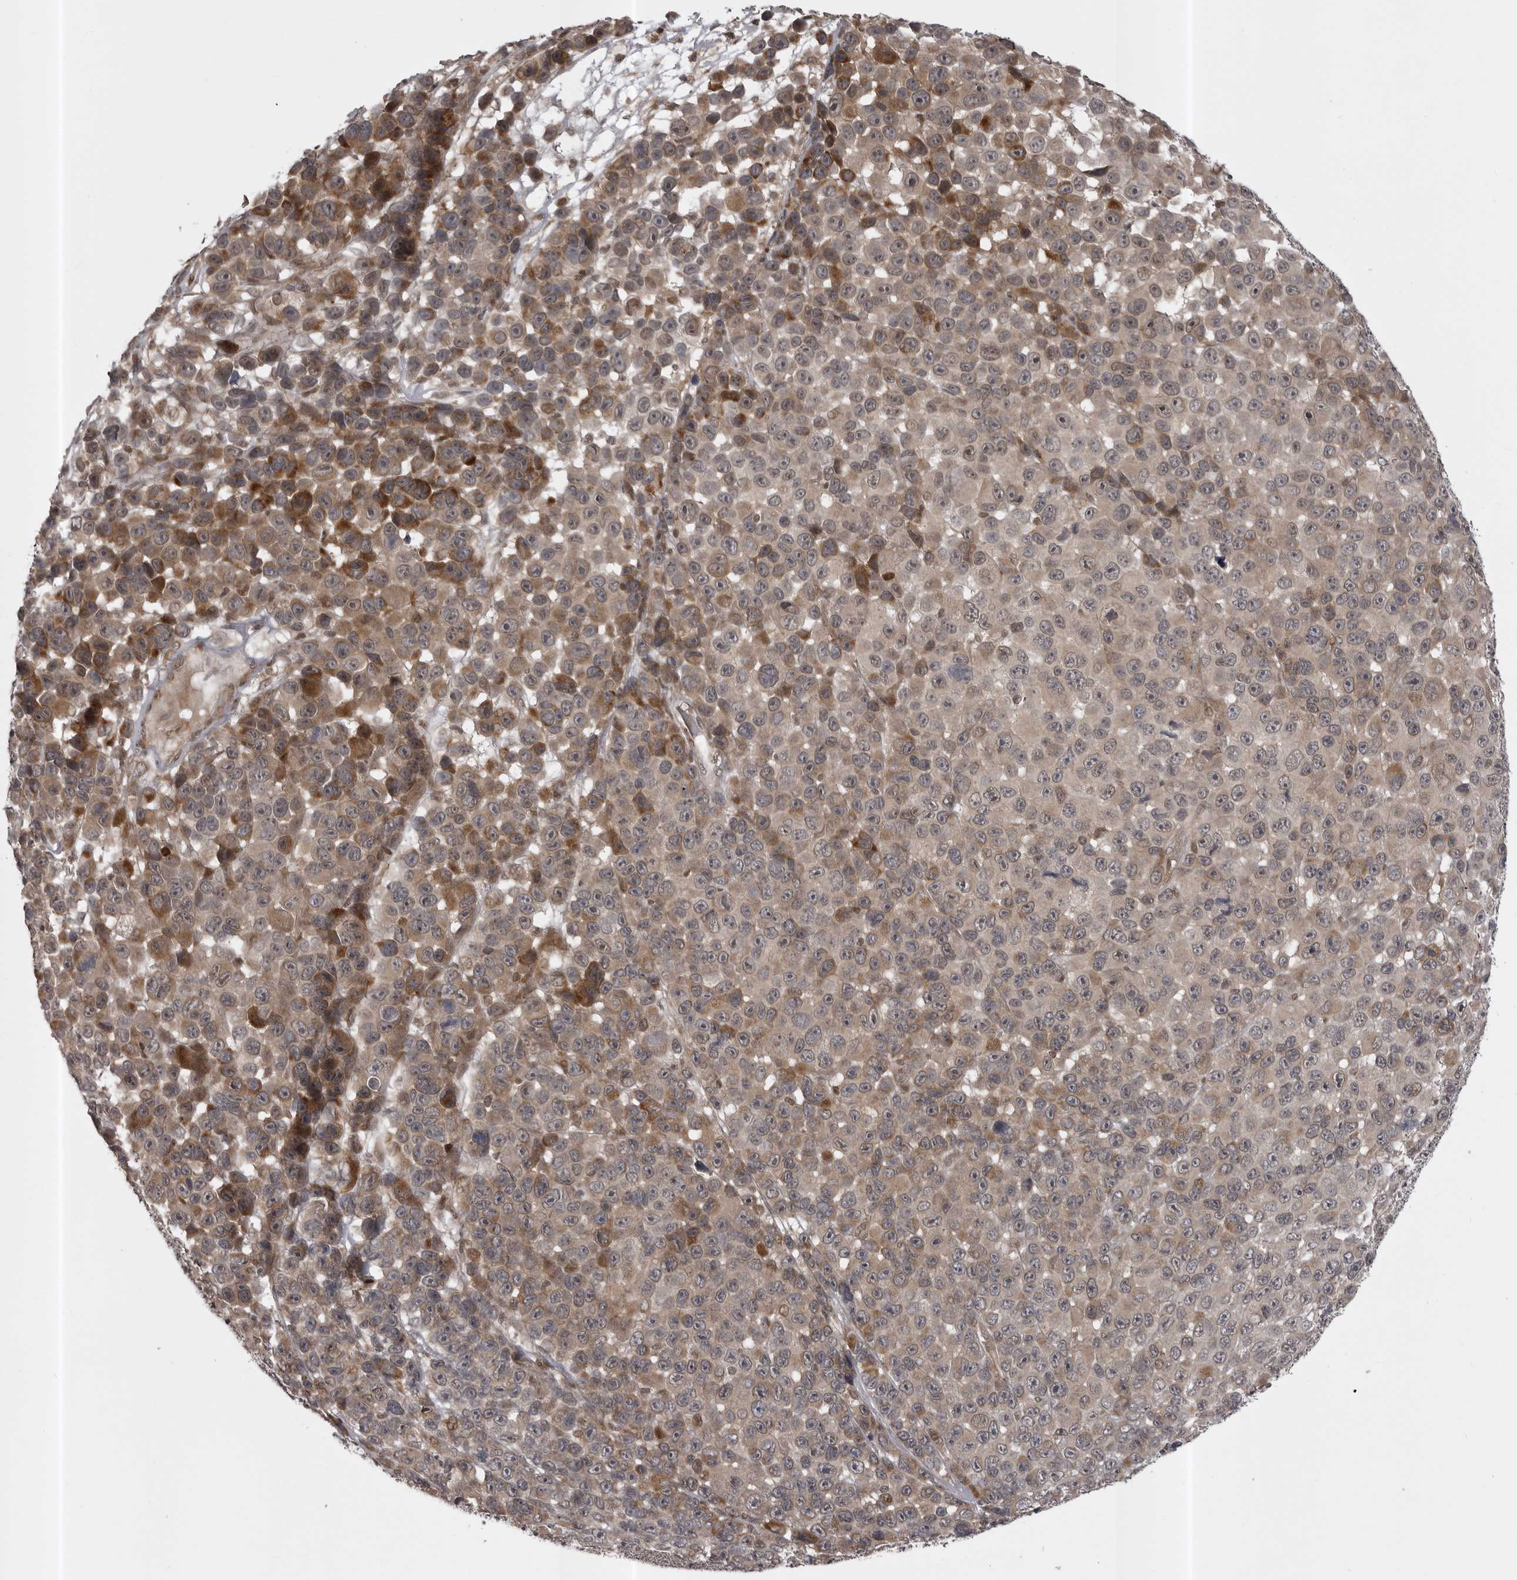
{"staining": {"intensity": "moderate", "quantity": "25%-75%", "location": "cytoplasmic/membranous"}, "tissue": "melanoma", "cell_type": "Tumor cells", "image_type": "cancer", "snomed": [{"axis": "morphology", "description": "Malignant melanoma, NOS"}, {"axis": "topography", "description": "Skin"}], "caption": "Malignant melanoma tissue displays moderate cytoplasmic/membranous expression in about 25%-75% of tumor cells, visualized by immunohistochemistry.", "gene": "SNX16", "patient": {"sex": "male", "age": 53}}